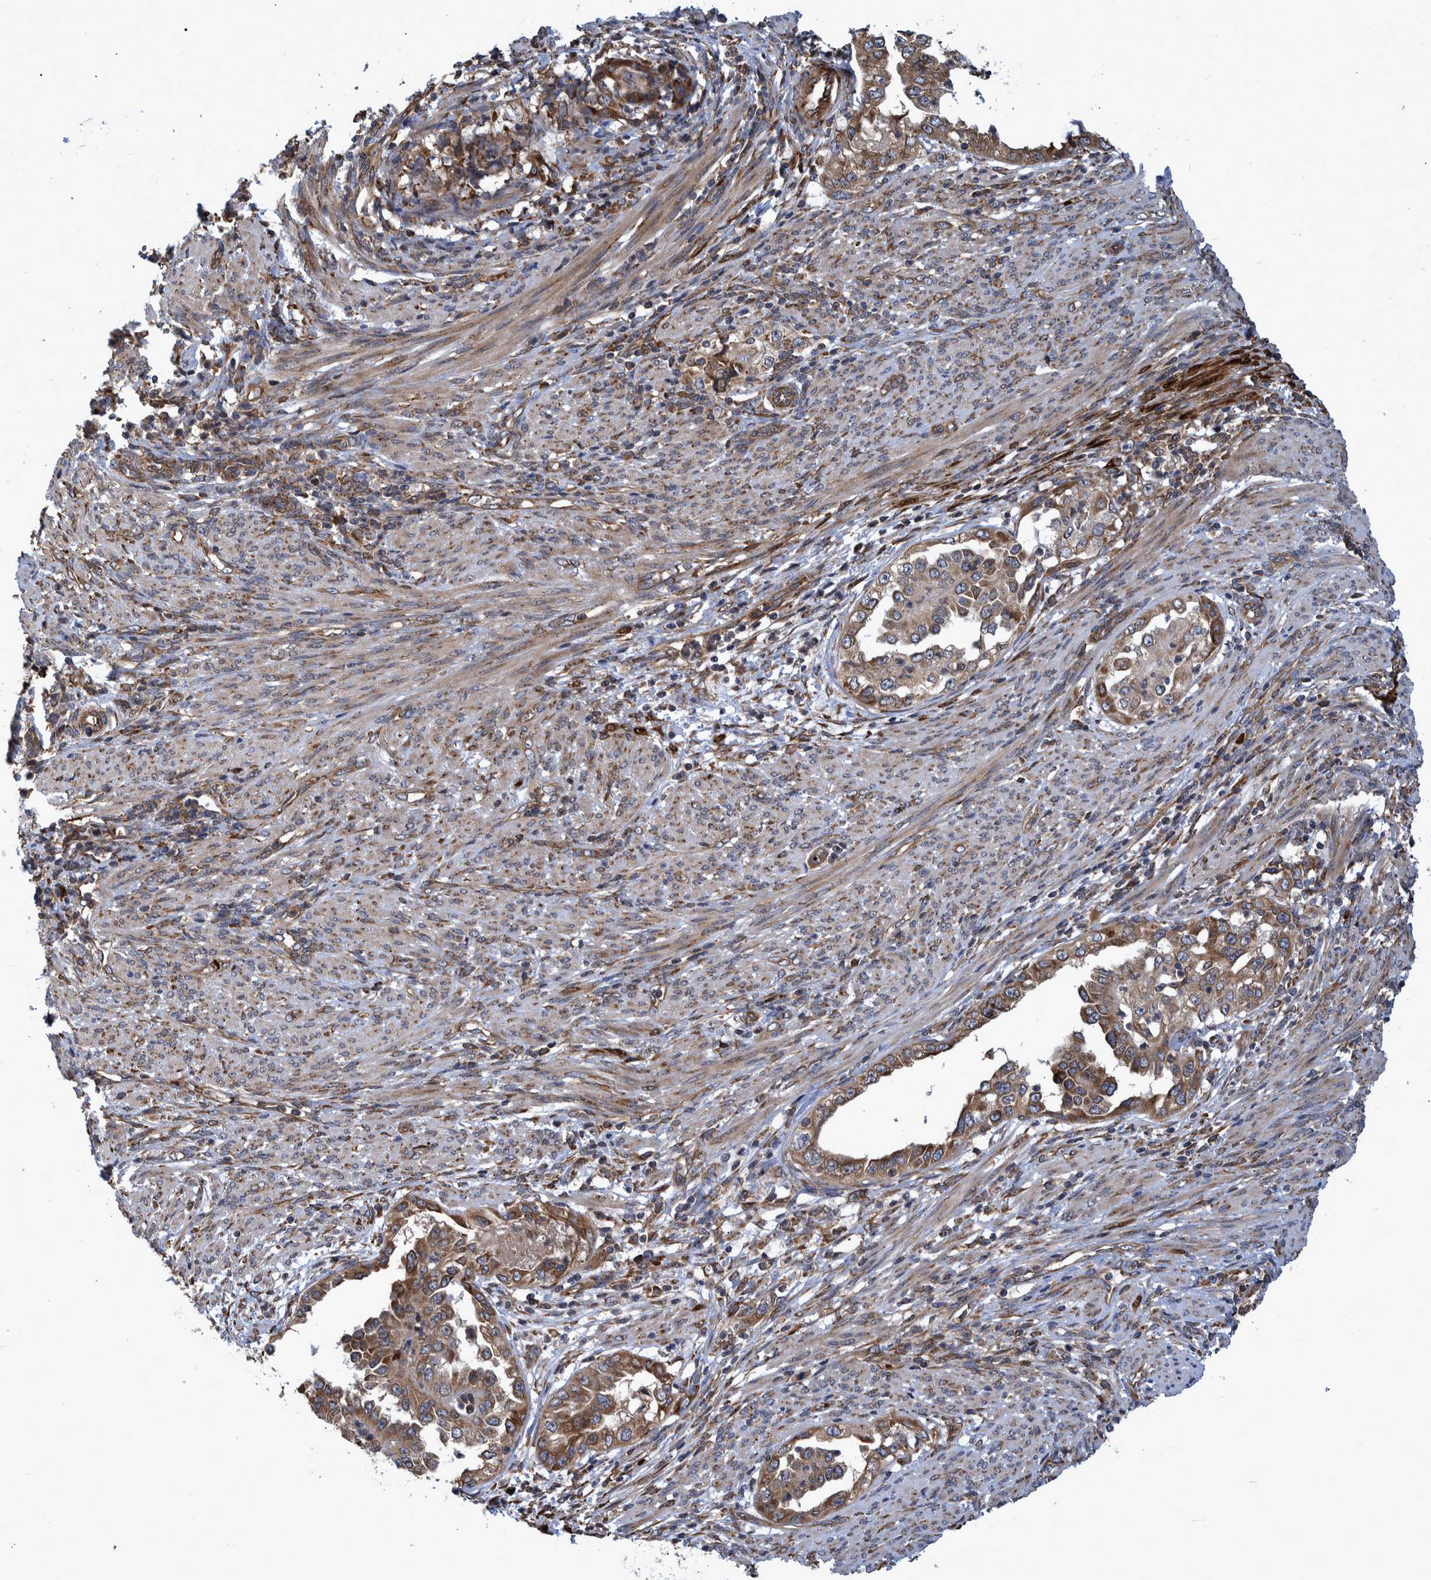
{"staining": {"intensity": "moderate", "quantity": ">75%", "location": "cytoplasmic/membranous"}, "tissue": "endometrial cancer", "cell_type": "Tumor cells", "image_type": "cancer", "snomed": [{"axis": "morphology", "description": "Adenocarcinoma, NOS"}, {"axis": "topography", "description": "Endometrium"}], "caption": "High-magnification brightfield microscopy of endometrial cancer (adenocarcinoma) stained with DAB (3,3'-diaminobenzidine) (brown) and counterstained with hematoxylin (blue). tumor cells exhibit moderate cytoplasmic/membranous staining is seen in approximately>75% of cells.", "gene": "SPAG5", "patient": {"sex": "female", "age": 85}}